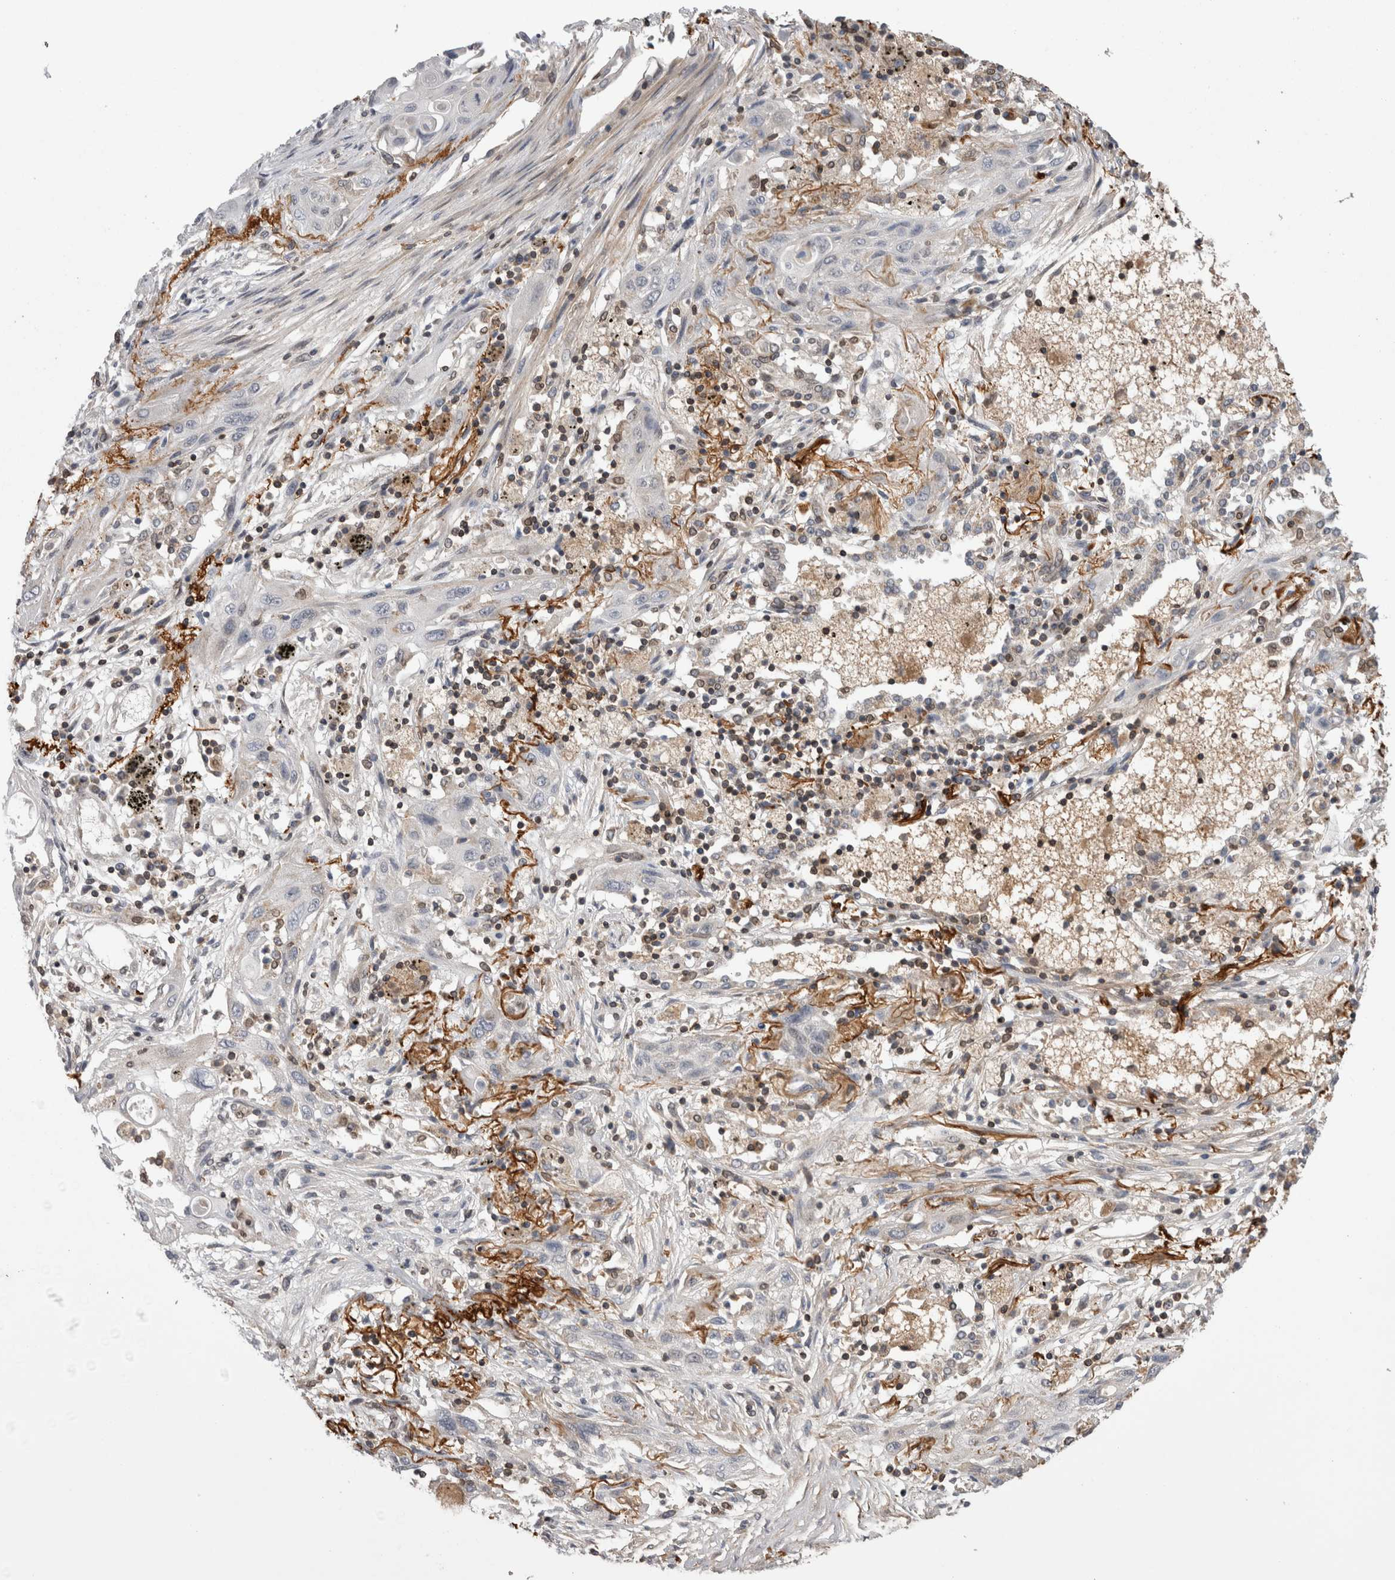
{"staining": {"intensity": "negative", "quantity": "none", "location": "none"}, "tissue": "lung cancer", "cell_type": "Tumor cells", "image_type": "cancer", "snomed": [{"axis": "morphology", "description": "Squamous cell carcinoma, NOS"}, {"axis": "topography", "description": "Lung"}], "caption": "DAB immunohistochemical staining of lung cancer (squamous cell carcinoma) exhibits no significant positivity in tumor cells.", "gene": "DARS2", "patient": {"sex": "female", "age": 47}}